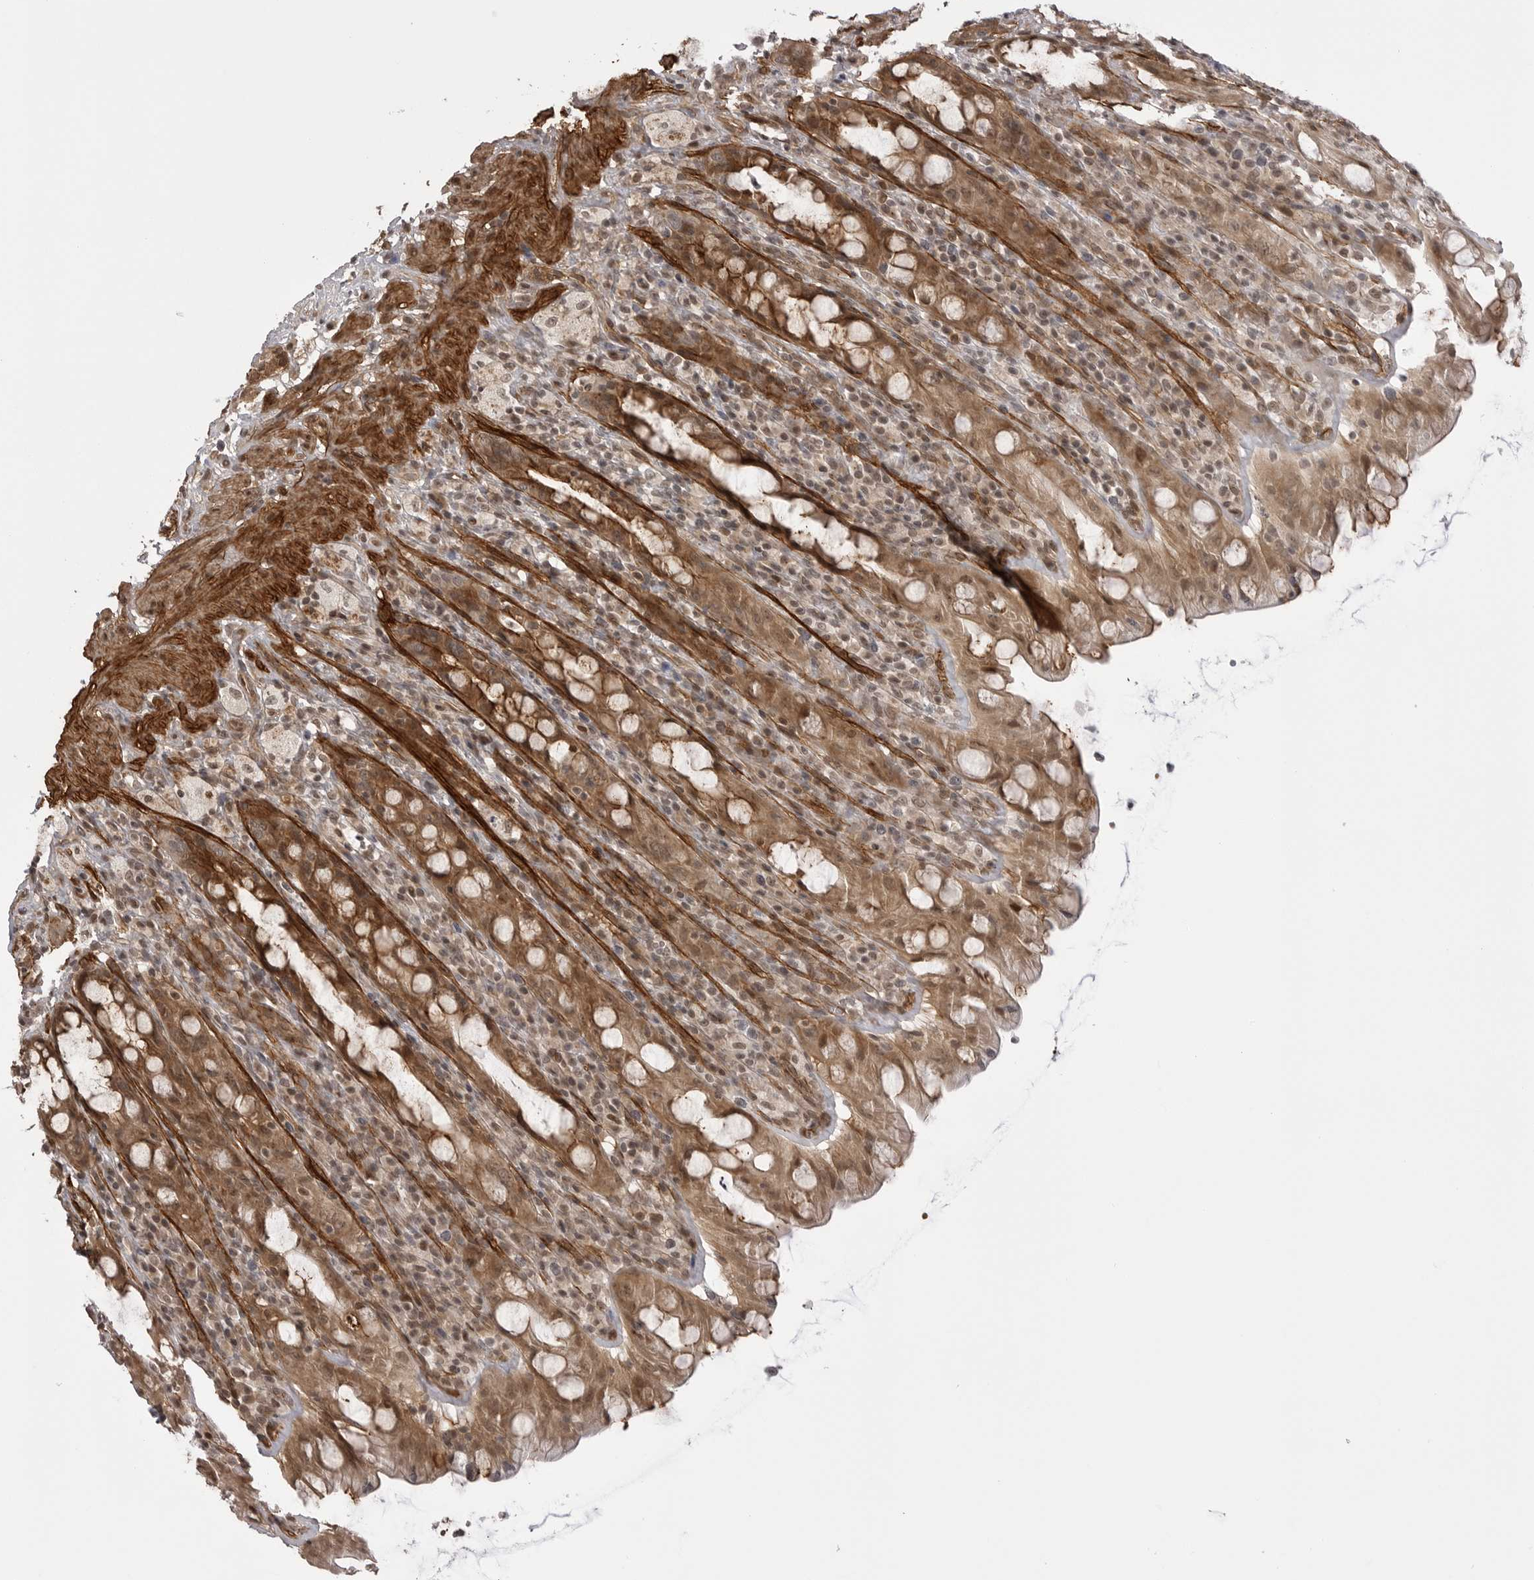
{"staining": {"intensity": "strong", "quantity": "25%-75%", "location": "cytoplasmic/membranous"}, "tissue": "rectum", "cell_type": "Glandular cells", "image_type": "normal", "snomed": [{"axis": "morphology", "description": "Normal tissue, NOS"}, {"axis": "topography", "description": "Rectum"}], "caption": "The micrograph exhibits immunohistochemical staining of normal rectum. There is strong cytoplasmic/membranous expression is present in approximately 25%-75% of glandular cells.", "gene": "SORBS1", "patient": {"sex": "male", "age": 44}}